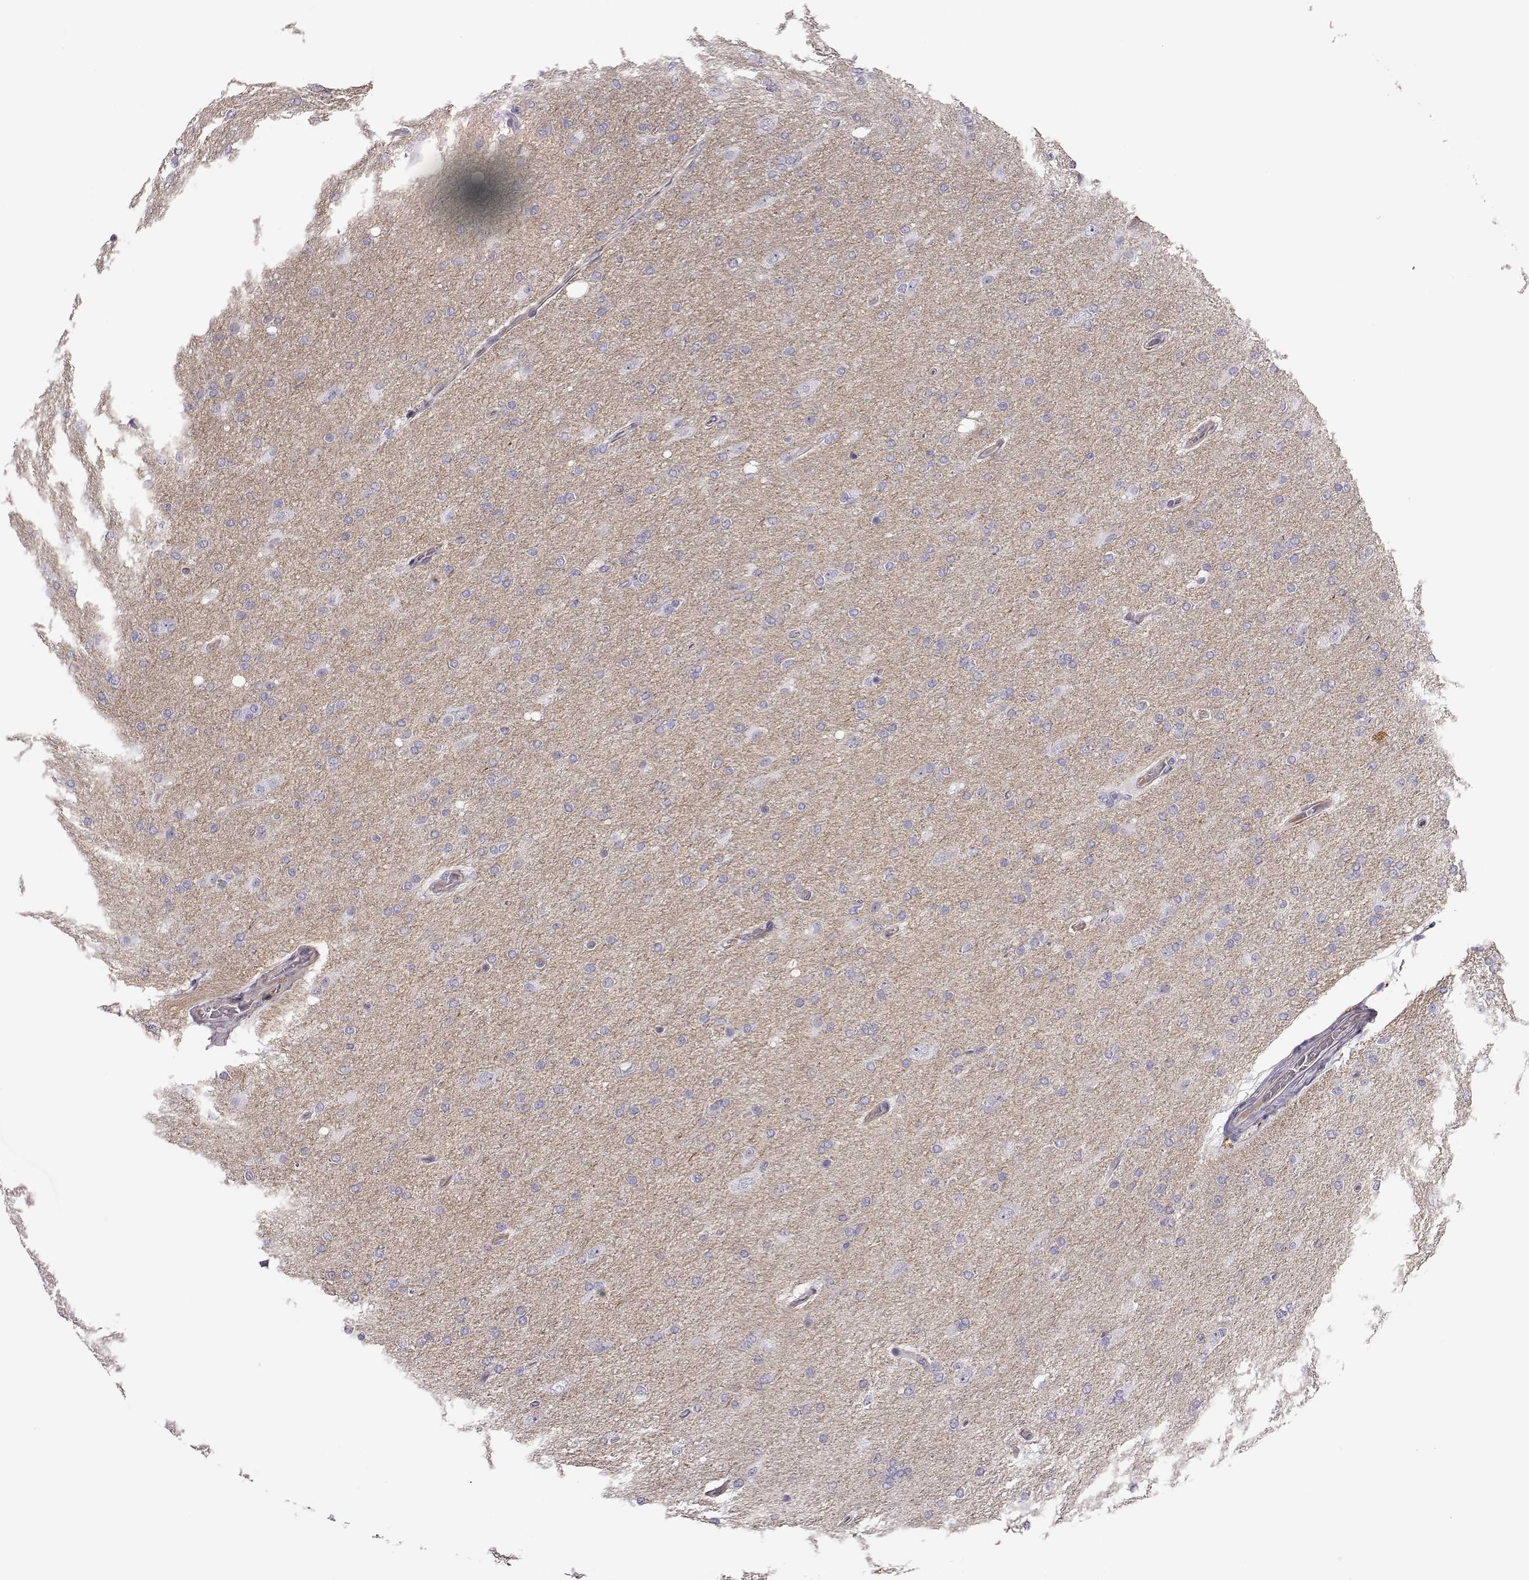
{"staining": {"intensity": "negative", "quantity": "none", "location": "none"}, "tissue": "glioma", "cell_type": "Tumor cells", "image_type": "cancer", "snomed": [{"axis": "morphology", "description": "Glioma, malignant, High grade"}, {"axis": "topography", "description": "Cerebral cortex"}], "caption": "DAB immunohistochemical staining of malignant glioma (high-grade) demonstrates no significant staining in tumor cells.", "gene": "TRIM69", "patient": {"sex": "male", "age": 70}}